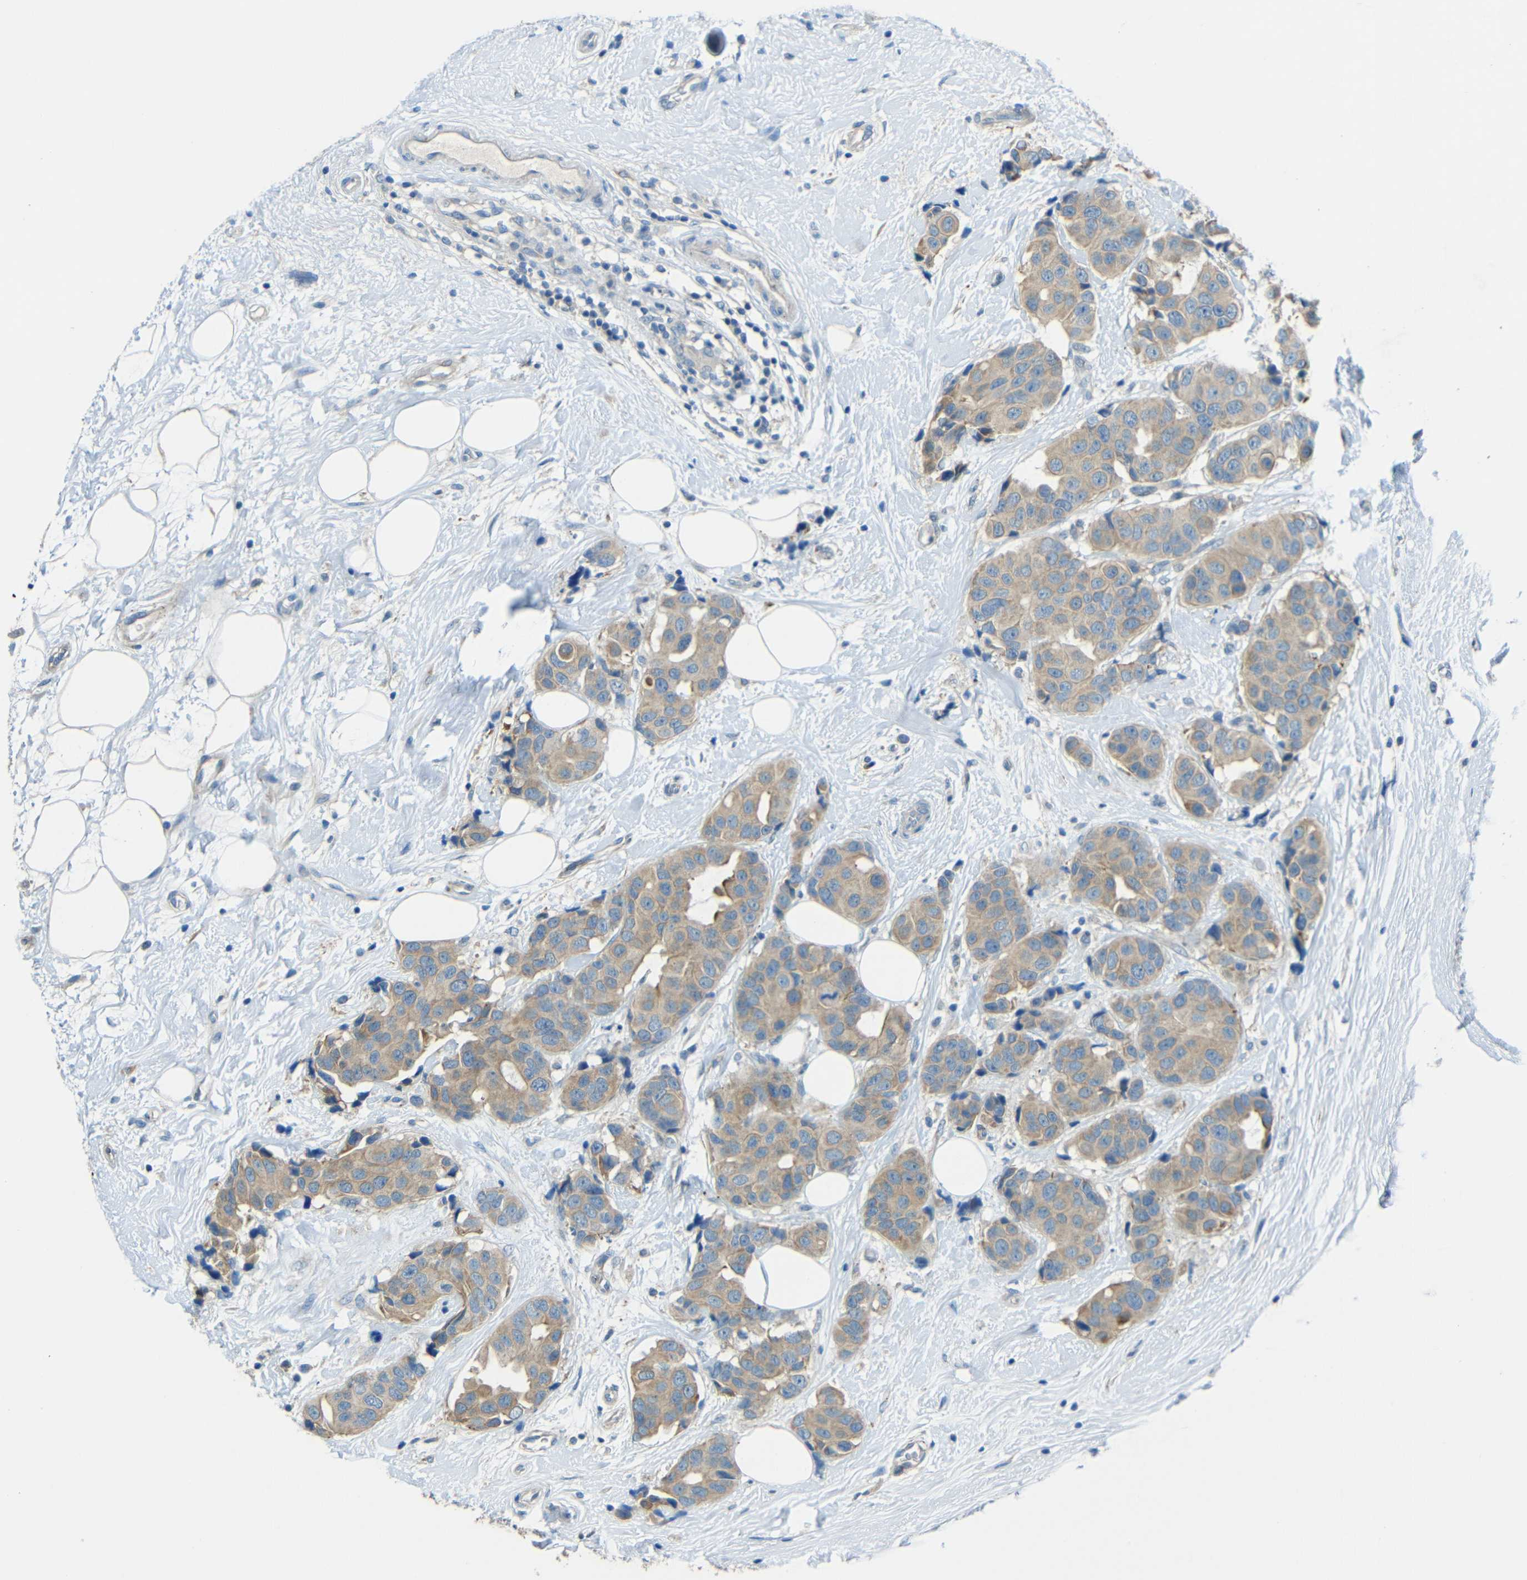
{"staining": {"intensity": "weak", "quantity": ">75%", "location": "cytoplasmic/membranous"}, "tissue": "breast cancer", "cell_type": "Tumor cells", "image_type": "cancer", "snomed": [{"axis": "morphology", "description": "Normal tissue, NOS"}, {"axis": "morphology", "description": "Duct carcinoma"}, {"axis": "topography", "description": "Breast"}], "caption": "Breast cancer (intraductal carcinoma) tissue demonstrates weak cytoplasmic/membranous expression in approximately >75% of tumor cells", "gene": "CYP26B1", "patient": {"sex": "female", "age": 39}}